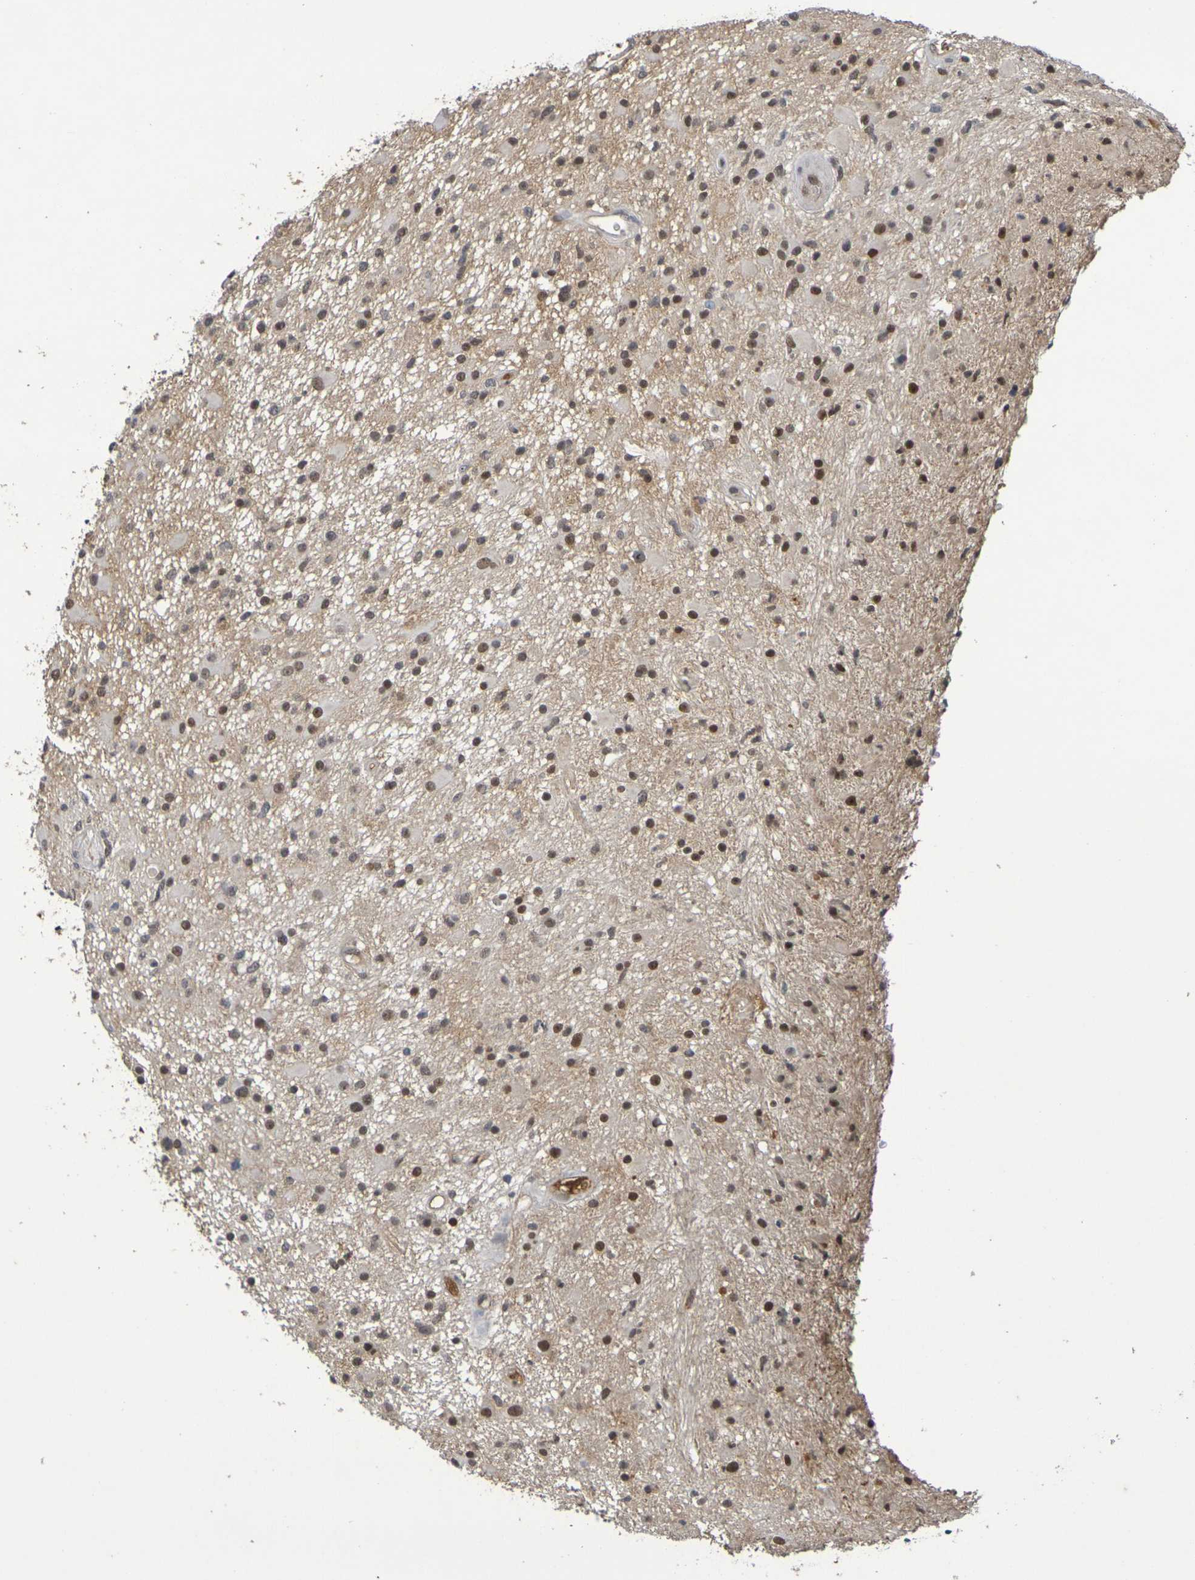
{"staining": {"intensity": "moderate", "quantity": ">75%", "location": "nuclear"}, "tissue": "glioma", "cell_type": "Tumor cells", "image_type": "cancer", "snomed": [{"axis": "morphology", "description": "Glioma, malignant, High grade"}, {"axis": "topography", "description": "Brain"}], "caption": "Glioma stained with a protein marker demonstrates moderate staining in tumor cells.", "gene": "TERF2", "patient": {"sex": "male", "age": 33}}